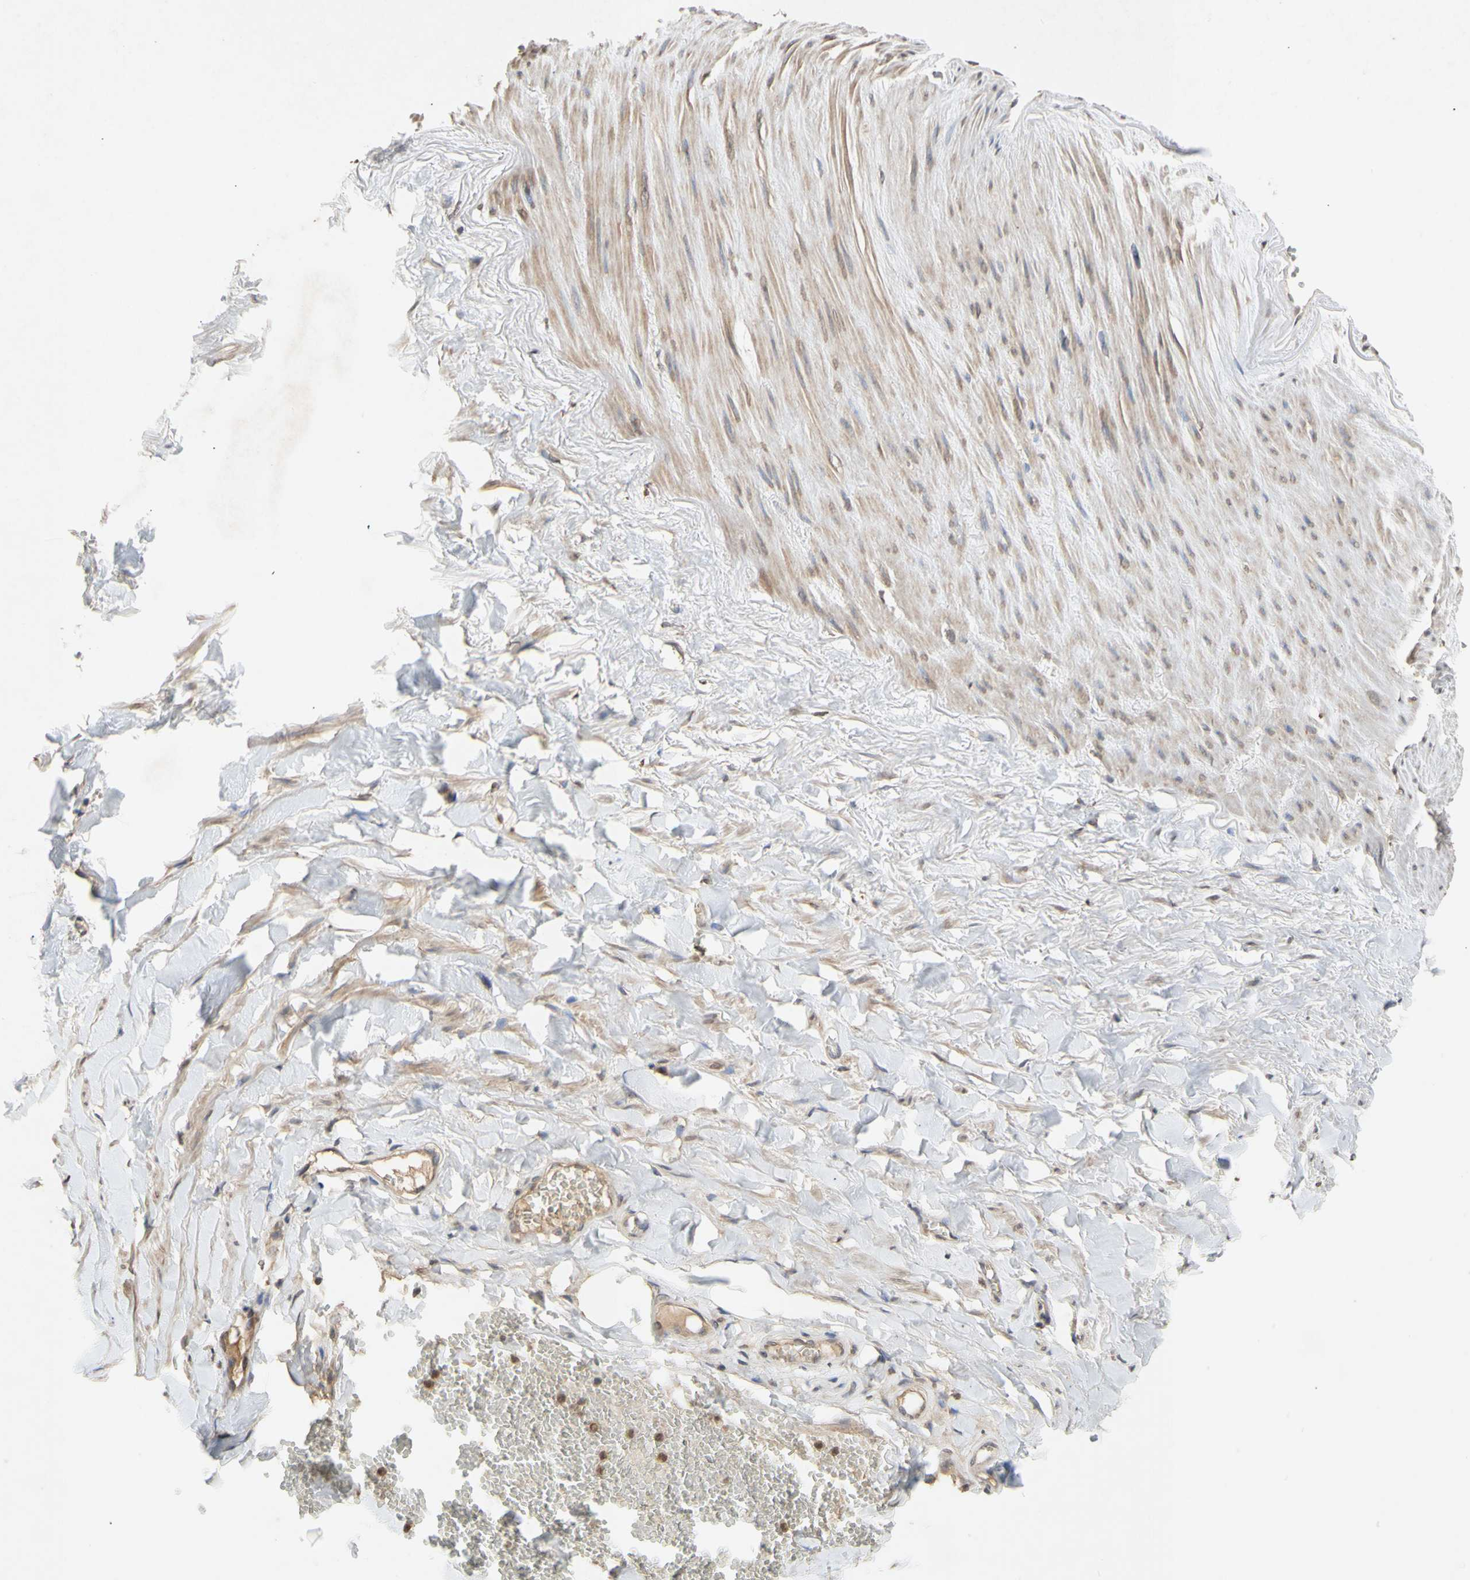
{"staining": {"intensity": "moderate", "quantity": ">75%", "location": "cytoplasmic/membranous"}, "tissue": "adipose tissue", "cell_type": "Adipocytes", "image_type": "normal", "snomed": [{"axis": "morphology", "description": "Normal tissue, NOS"}, {"axis": "topography", "description": "Adipose tissue"}, {"axis": "topography", "description": "Peripheral nerve tissue"}], "caption": "Unremarkable adipose tissue was stained to show a protein in brown. There is medium levels of moderate cytoplasmic/membranous staining in about >75% of adipocytes.", "gene": "NECTIN3", "patient": {"sex": "male", "age": 52}}